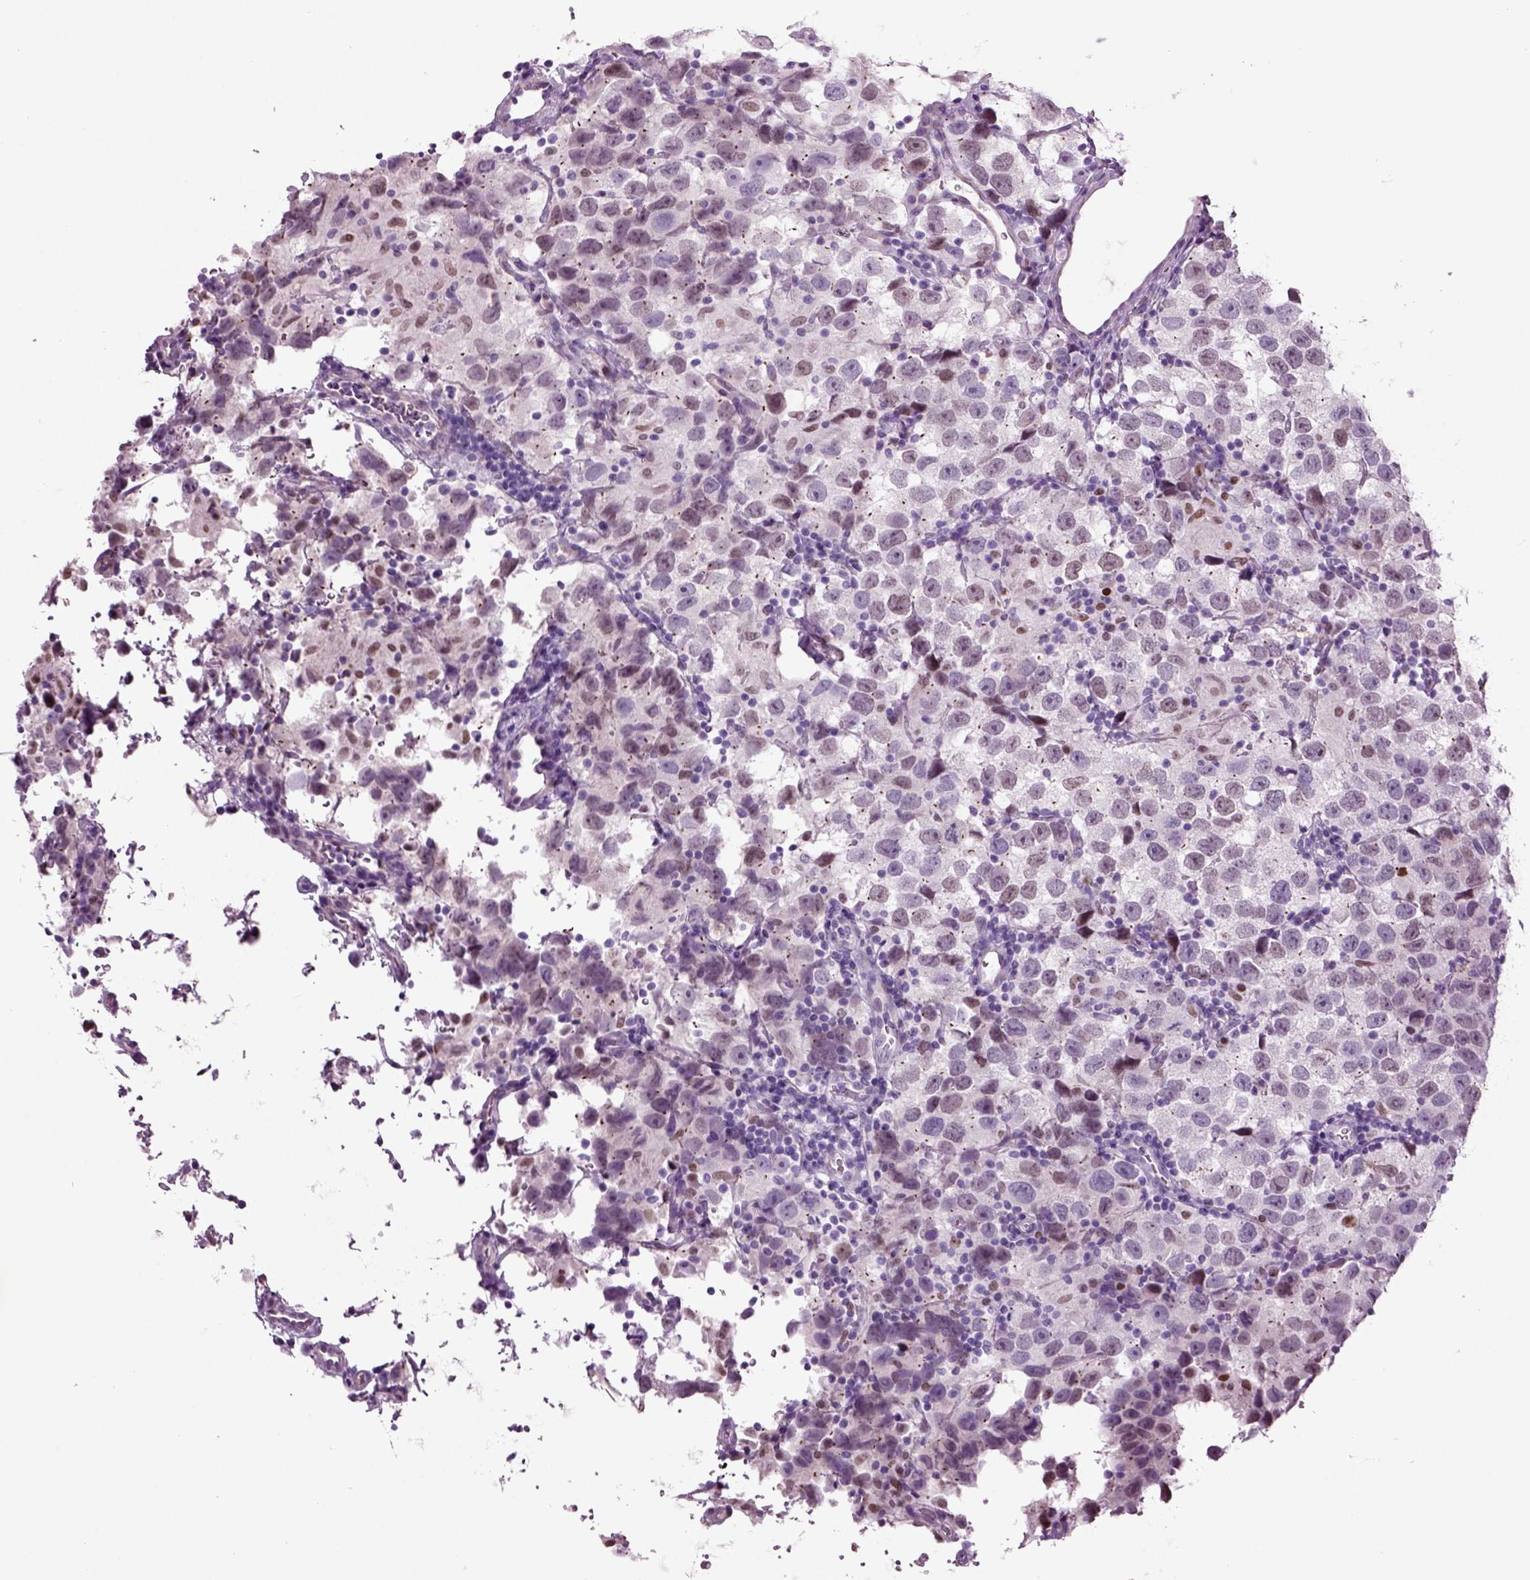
{"staining": {"intensity": "negative", "quantity": "none", "location": "none"}, "tissue": "testis cancer", "cell_type": "Tumor cells", "image_type": "cancer", "snomed": [{"axis": "morphology", "description": "Seminoma, NOS"}, {"axis": "topography", "description": "Testis"}], "caption": "This is an immunohistochemistry (IHC) micrograph of testis cancer. There is no expression in tumor cells.", "gene": "ARID3A", "patient": {"sex": "male", "age": 26}}